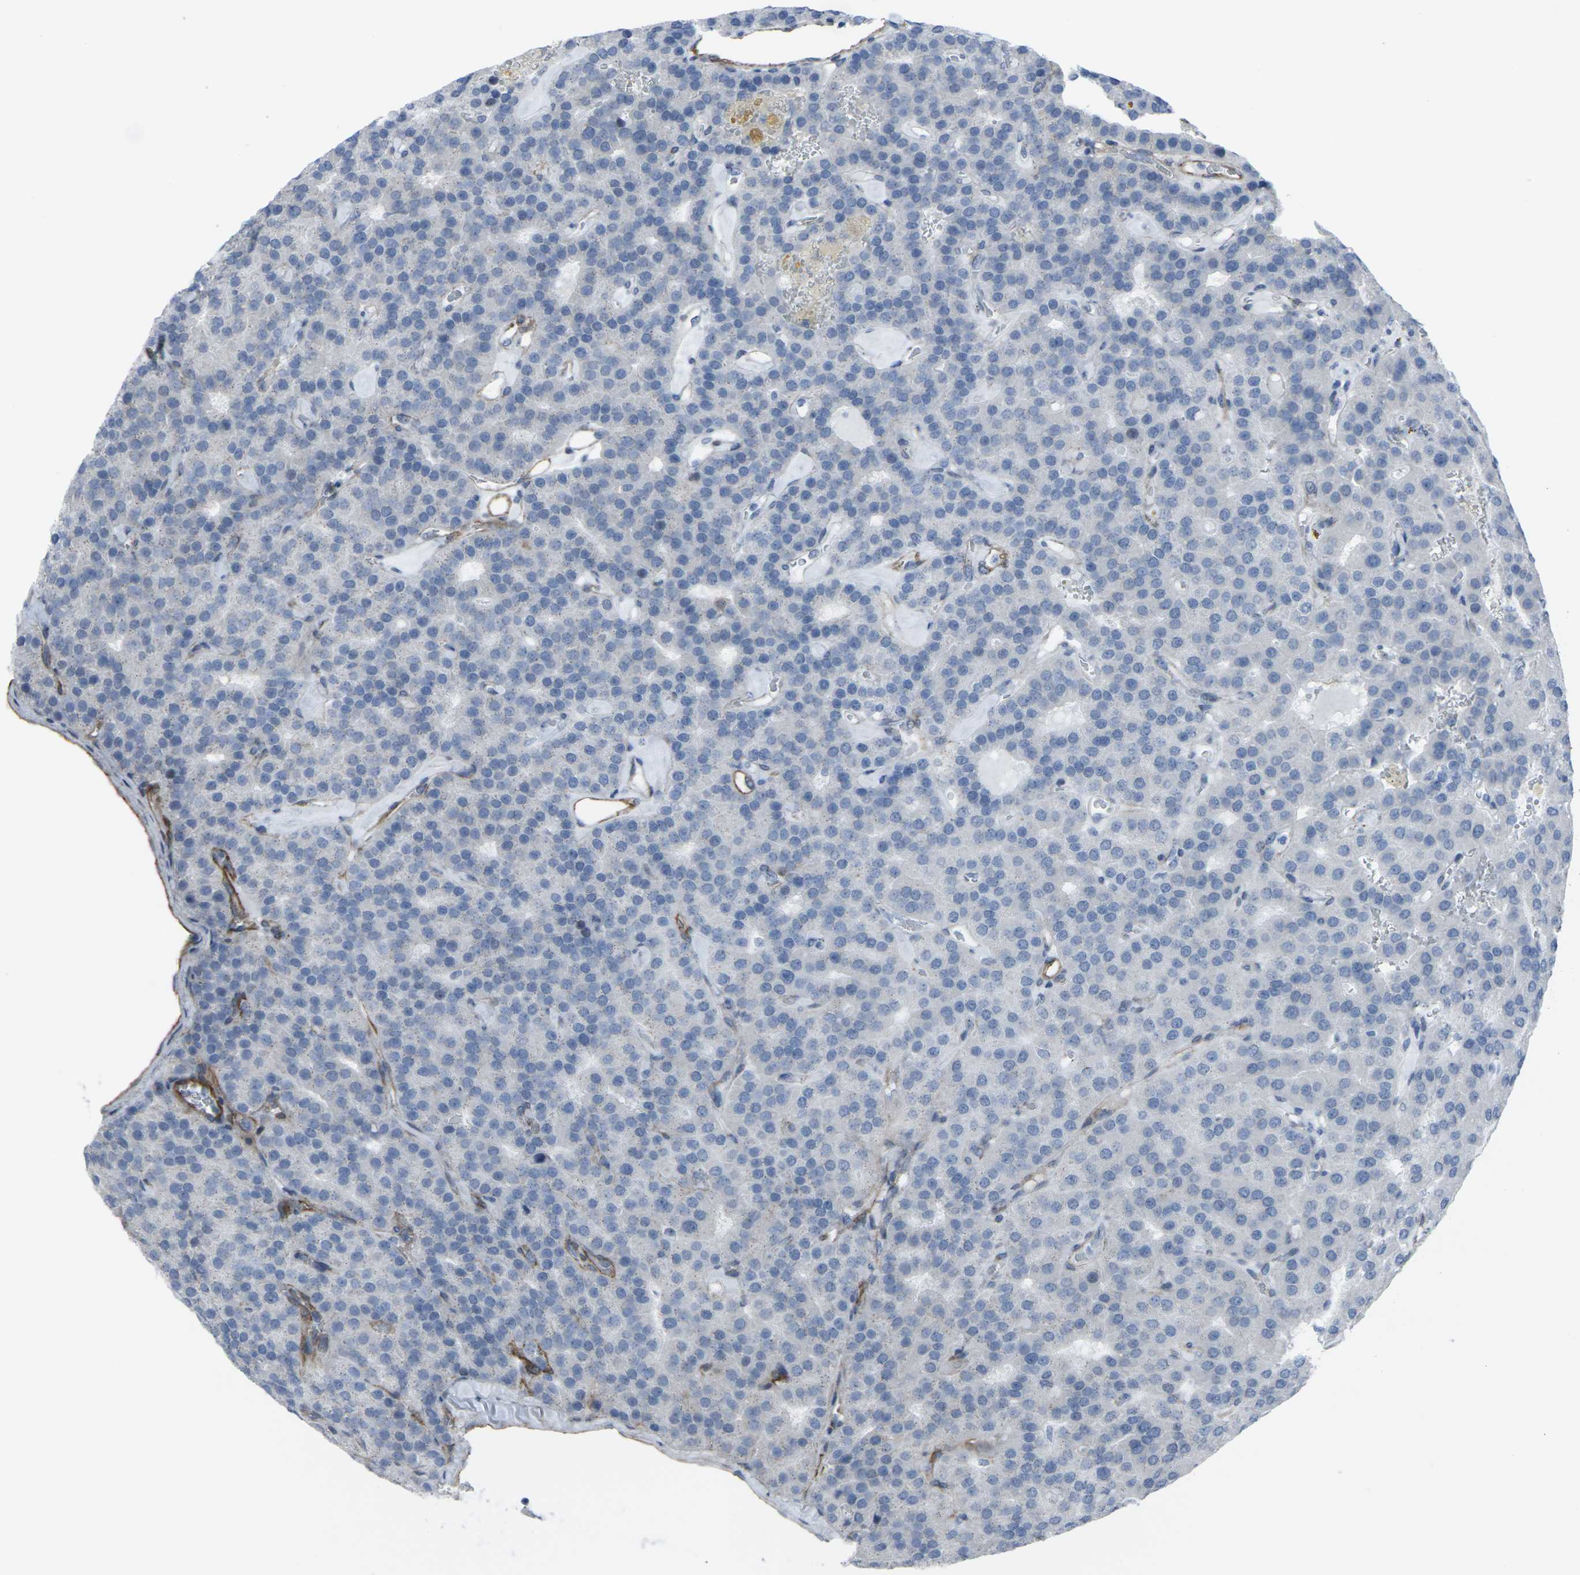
{"staining": {"intensity": "strong", "quantity": "<25%", "location": "cytoplasmic/membranous"}, "tissue": "parathyroid gland", "cell_type": "Glandular cells", "image_type": "normal", "snomed": [{"axis": "morphology", "description": "Normal tissue, NOS"}, {"axis": "morphology", "description": "Adenoma, NOS"}, {"axis": "topography", "description": "Parathyroid gland"}], "caption": "High-power microscopy captured an immunohistochemistry photomicrograph of normal parathyroid gland, revealing strong cytoplasmic/membranous positivity in about <25% of glandular cells. The protein of interest is shown in brown color, while the nuclei are stained blue.", "gene": "CDH11", "patient": {"sex": "female", "age": 86}}